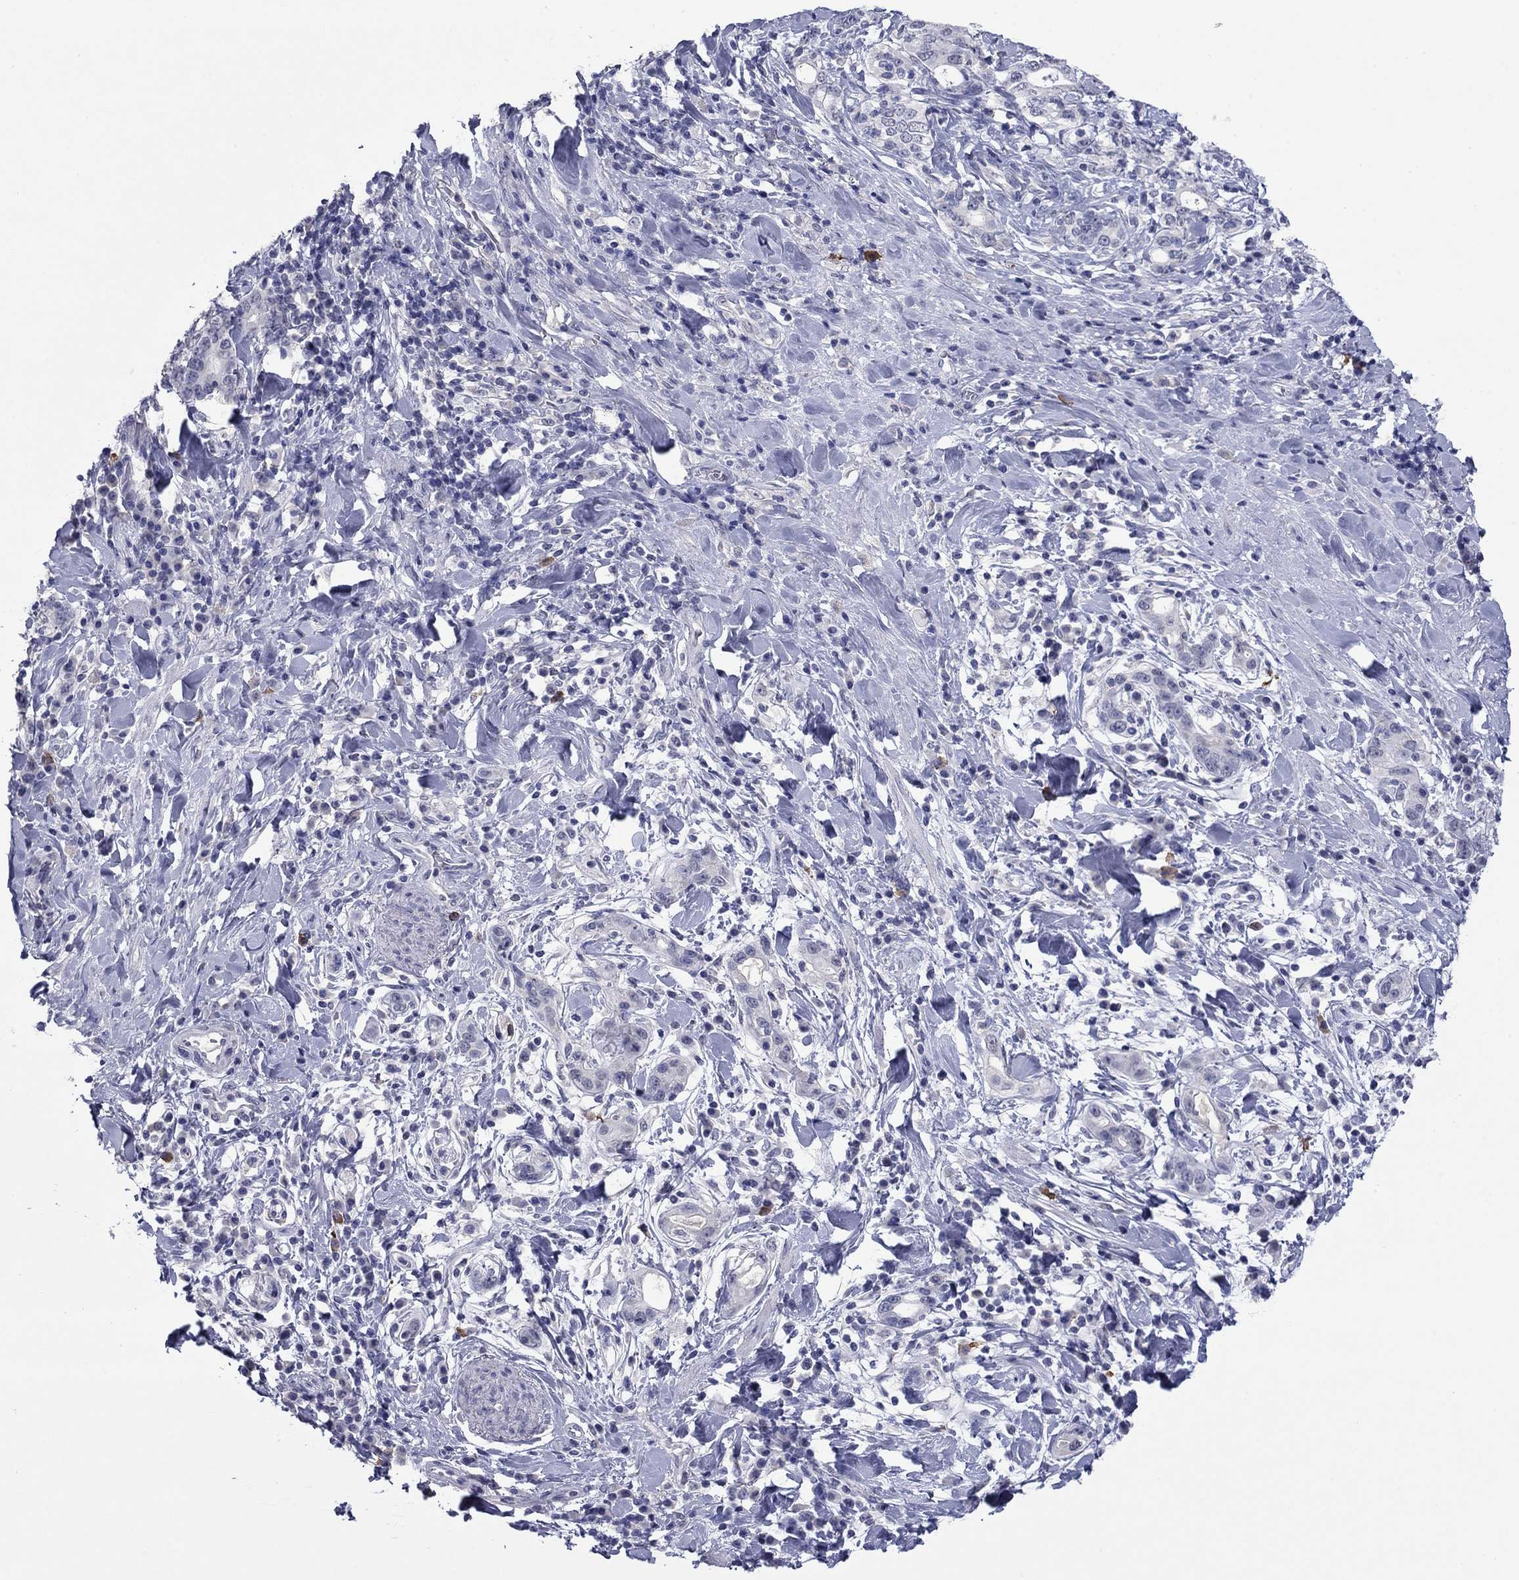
{"staining": {"intensity": "negative", "quantity": "none", "location": "none"}, "tissue": "stomach cancer", "cell_type": "Tumor cells", "image_type": "cancer", "snomed": [{"axis": "morphology", "description": "Adenocarcinoma, NOS"}, {"axis": "topography", "description": "Stomach"}], "caption": "Stomach cancer (adenocarcinoma) stained for a protein using IHC displays no expression tumor cells.", "gene": "HAO1", "patient": {"sex": "male", "age": 79}}